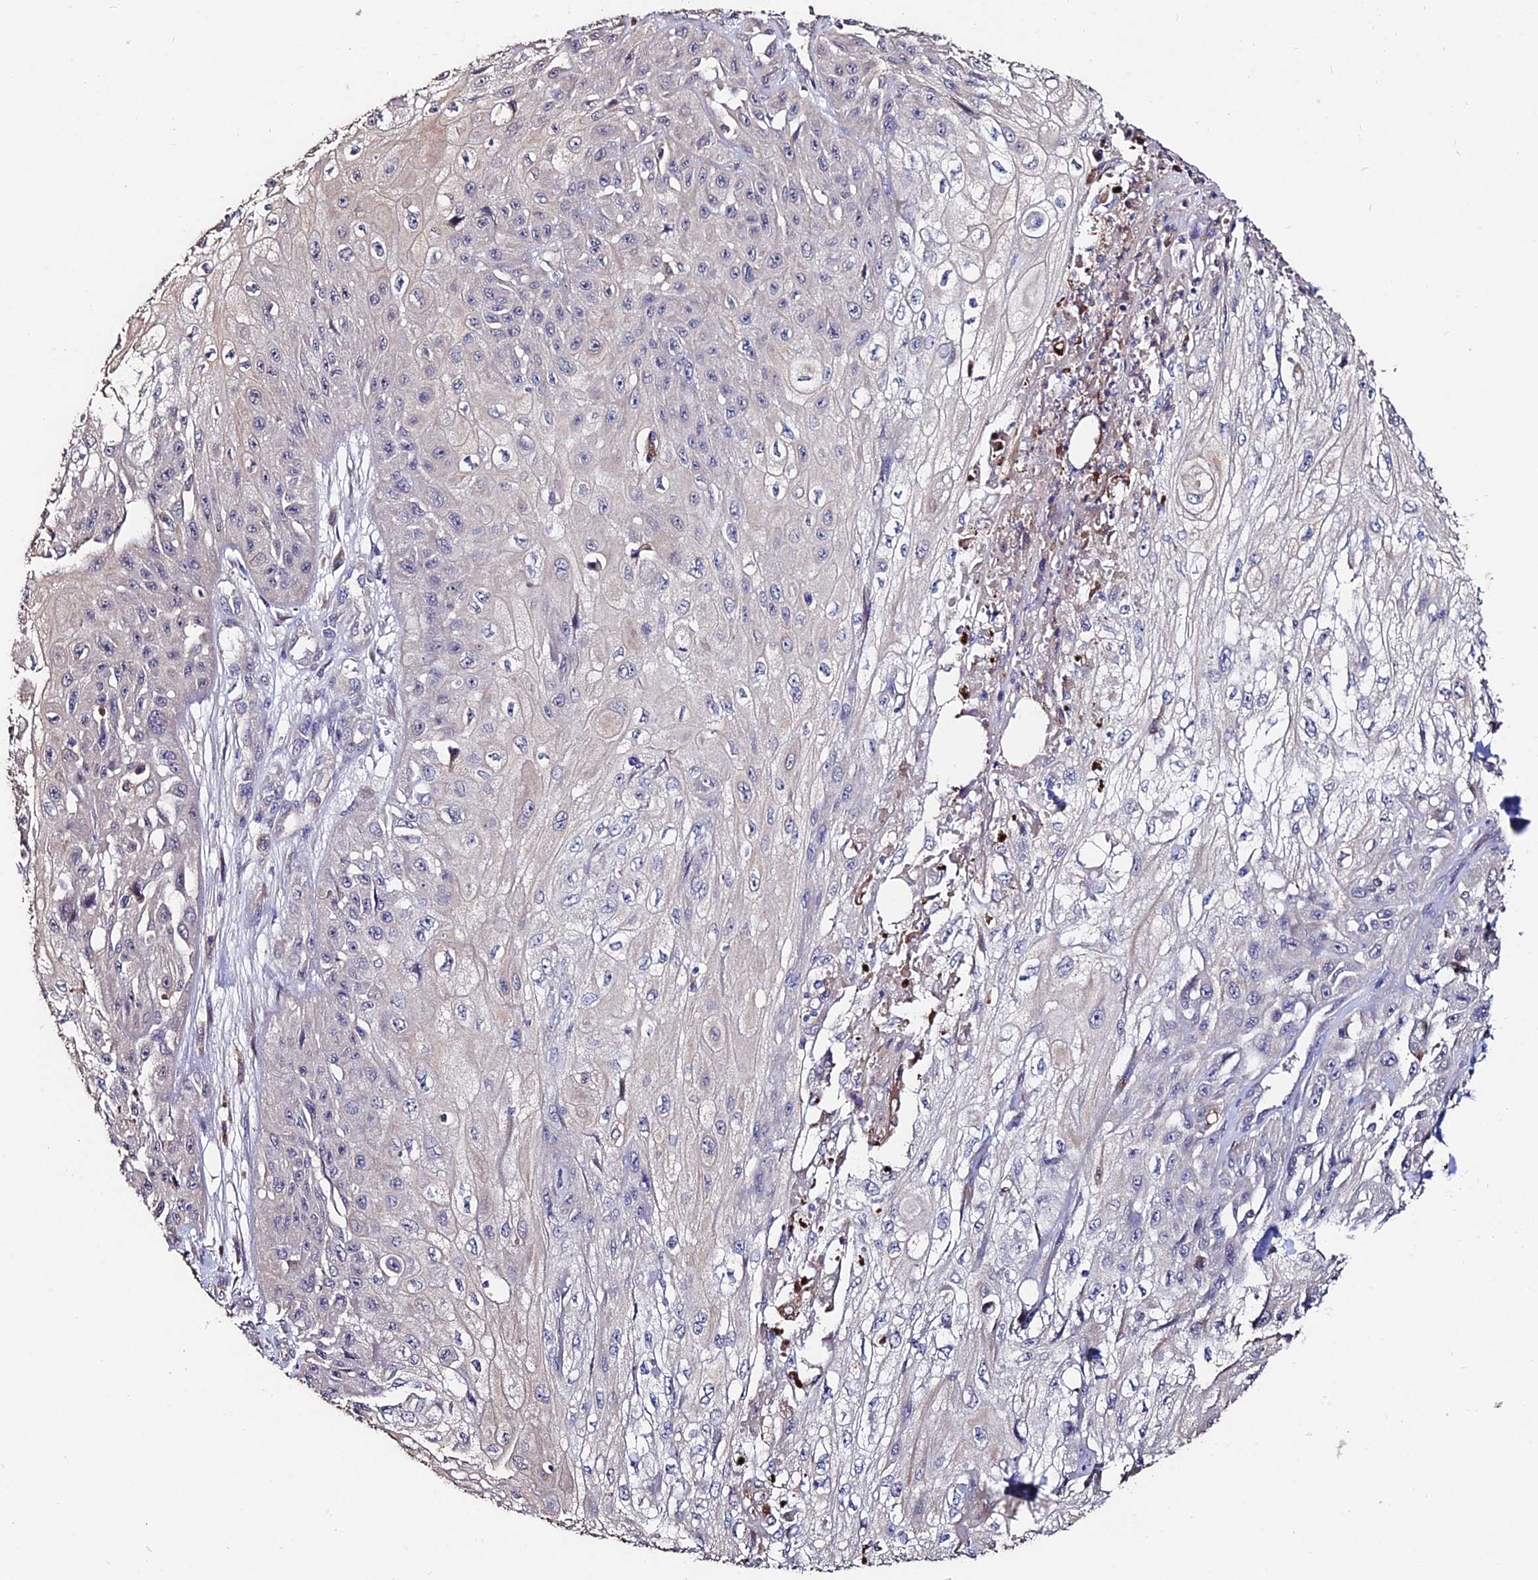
{"staining": {"intensity": "negative", "quantity": "none", "location": "none"}, "tissue": "skin cancer", "cell_type": "Tumor cells", "image_type": "cancer", "snomed": [{"axis": "morphology", "description": "Squamous cell carcinoma, NOS"}, {"axis": "morphology", "description": "Squamous cell carcinoma, metastatic, NOS"}, {"axis": "topography", "description": "Skin"}, {"axis": "topography", "description": "Lymph node"}], "caption": "This is an immunohistochemistry (IHC) histopathology image of skin metastatic squamous cell carcinoma. There is no positivity in tumor cells.", "gene": "ACTR5", "patient": {"sex": "male", "age": 75}}